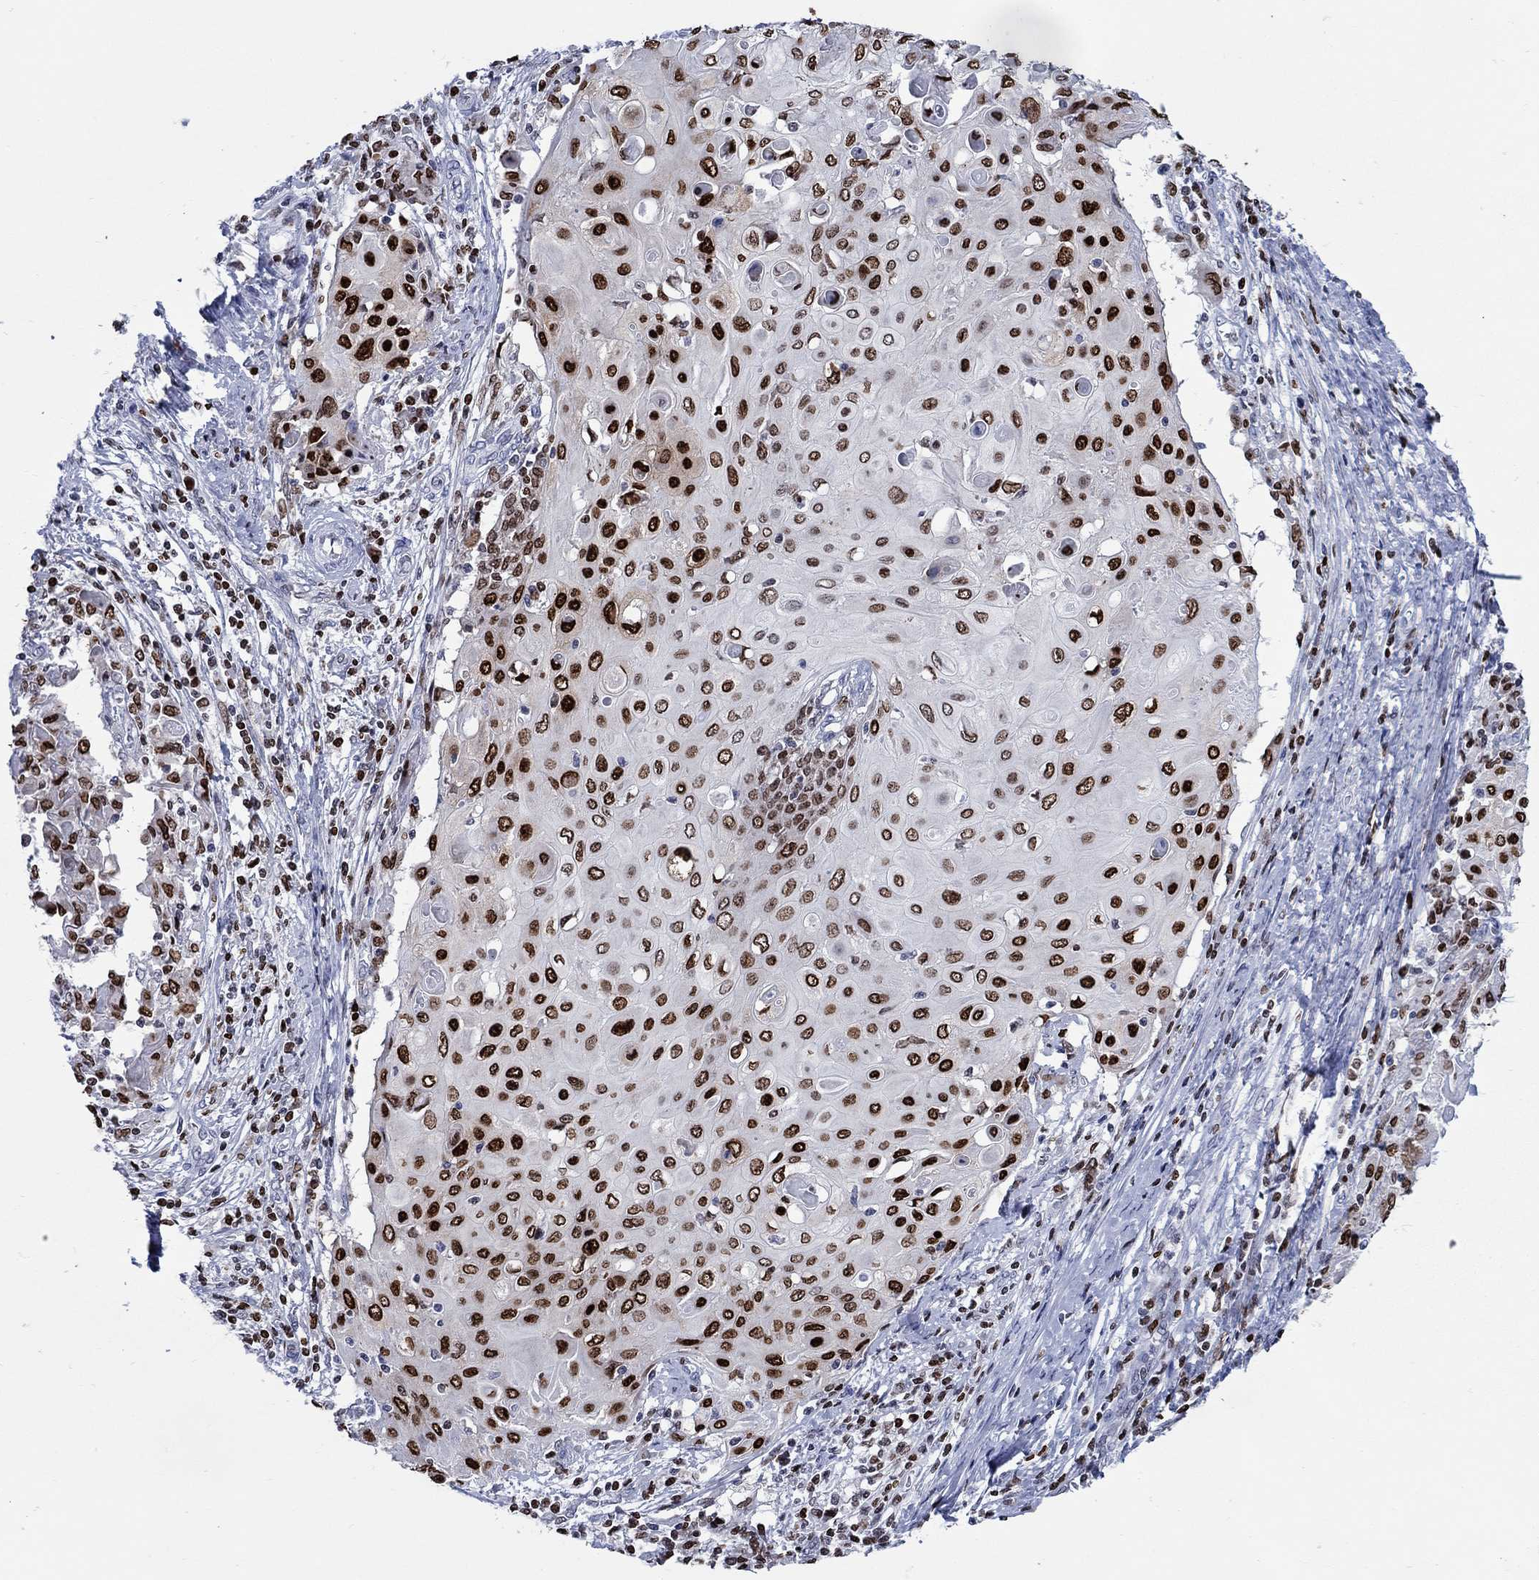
{"staining": {"intensity": "strong", "quantity": "25%-75%", "location": "nuclear"}, "tissue": "cervical cancer", "cell_type": "Tumor cells", "image_type": "cancer", "snomed": [{"axis": "morphology", "description": "Squamous cell carcinoma, NOS"}, {"axis": "topography", "description": "Cervix"}], "caption": "Brown immunohistochemical staining in squamous cell carcinoma (cervical) demonstrates strong nuclear positivity in about 25%-75% of tumor cells. Using DAB (3,3'-diaminobenzidine) (brown) and hematoxylin (blue) stains, captured at high magnification using brightfield microscopy.", "gene": "HMGA1", "patient": {"sex": "female", "age": 39}}